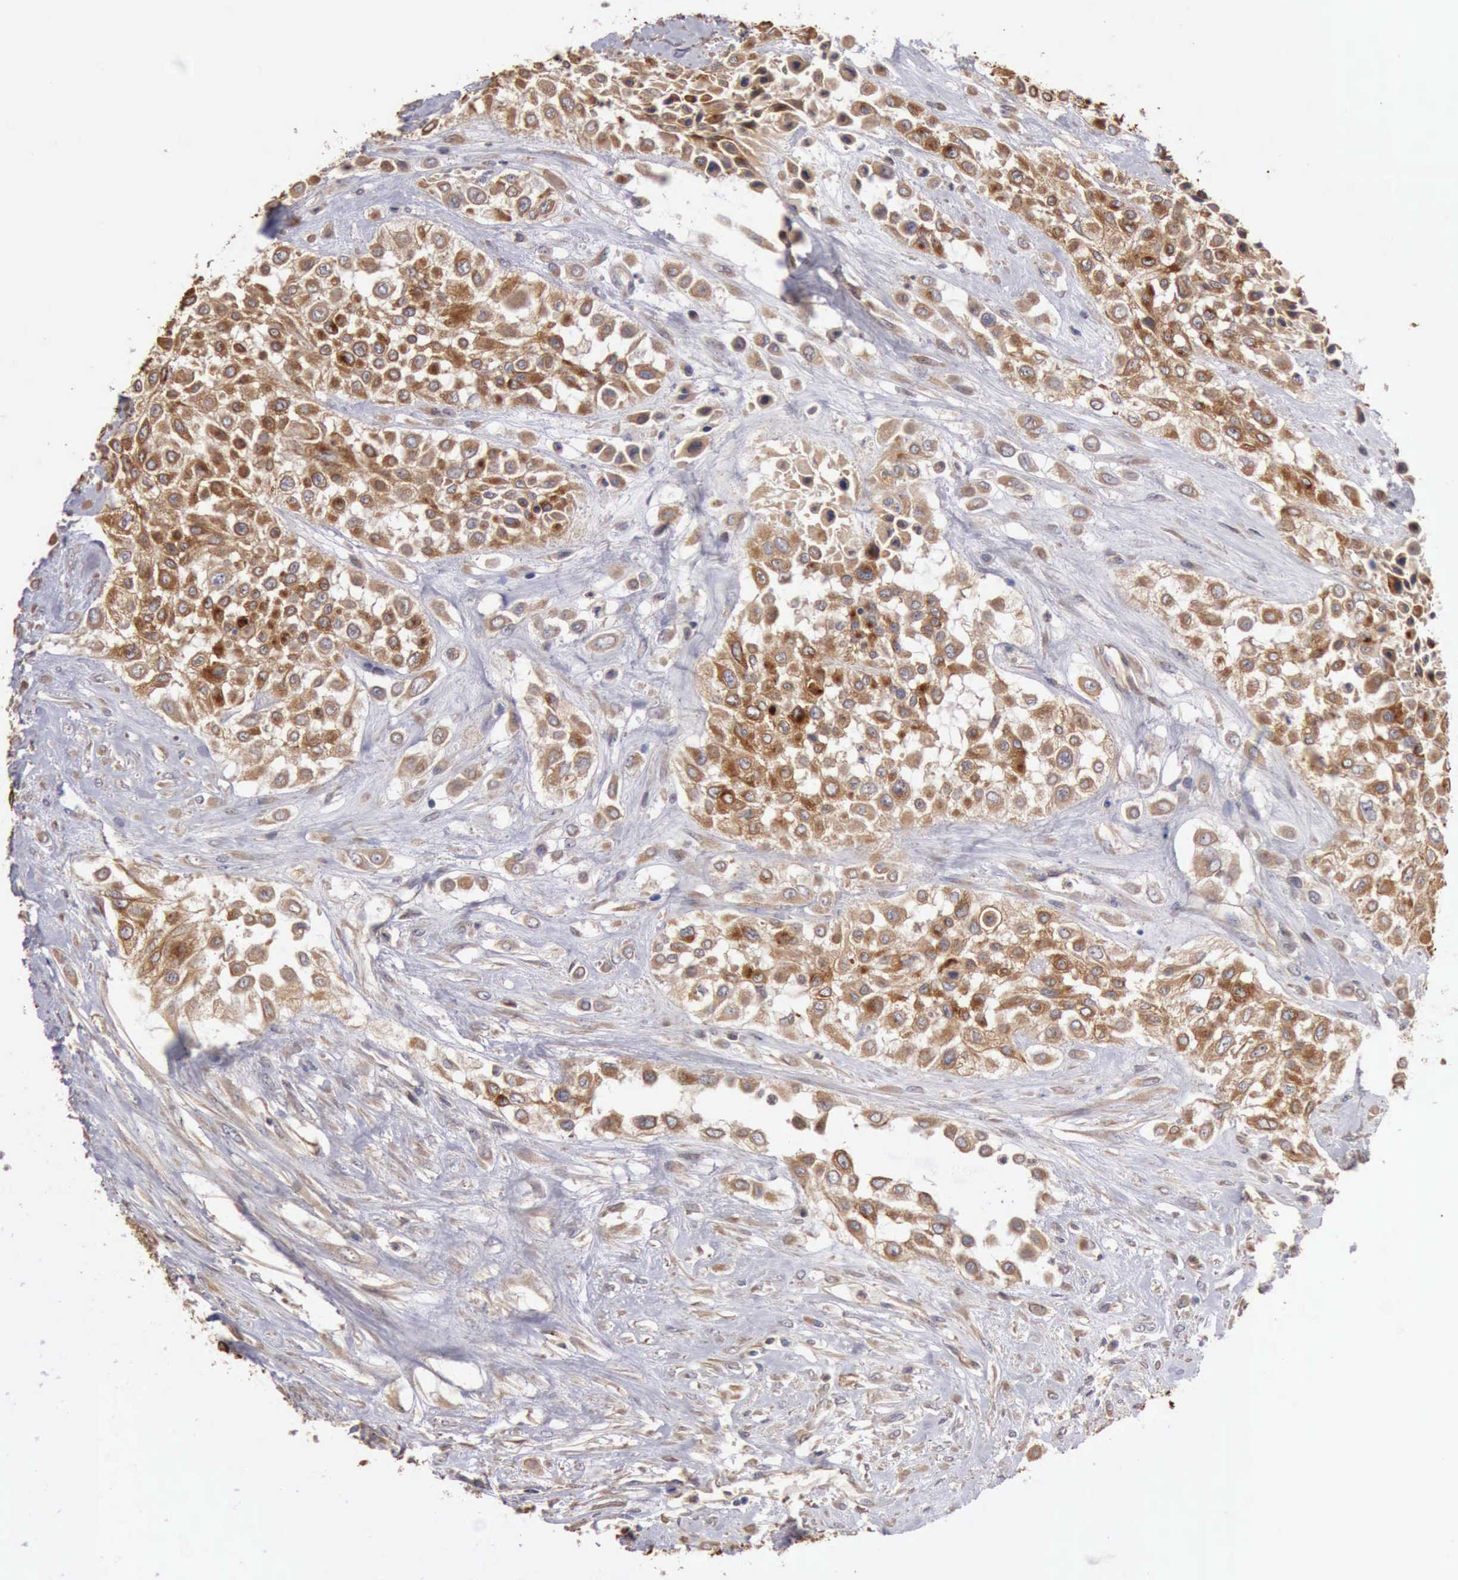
{"staining": {"intensity": "moderate", "quantity": ">75%", "location": "cytoplasmic/membranous"}, "tissue": "urothelial cancer", "cell_type": "Tumor cells", "image_type": "cancer", "snomed": [{"axis": "morphology", "description": "Urothelial carcinoma, High grade"}, {"axis": "topography", "description": "Urinary bladder"}], "caption": "Protein expression analysis of urothelial carcinoma (high-grade) exhibits moderate cytoplasmic/membranous positivity in about >75% of tumor cells.", "gene": "BMX", "patient": {"sex": "male", "age": 57}}